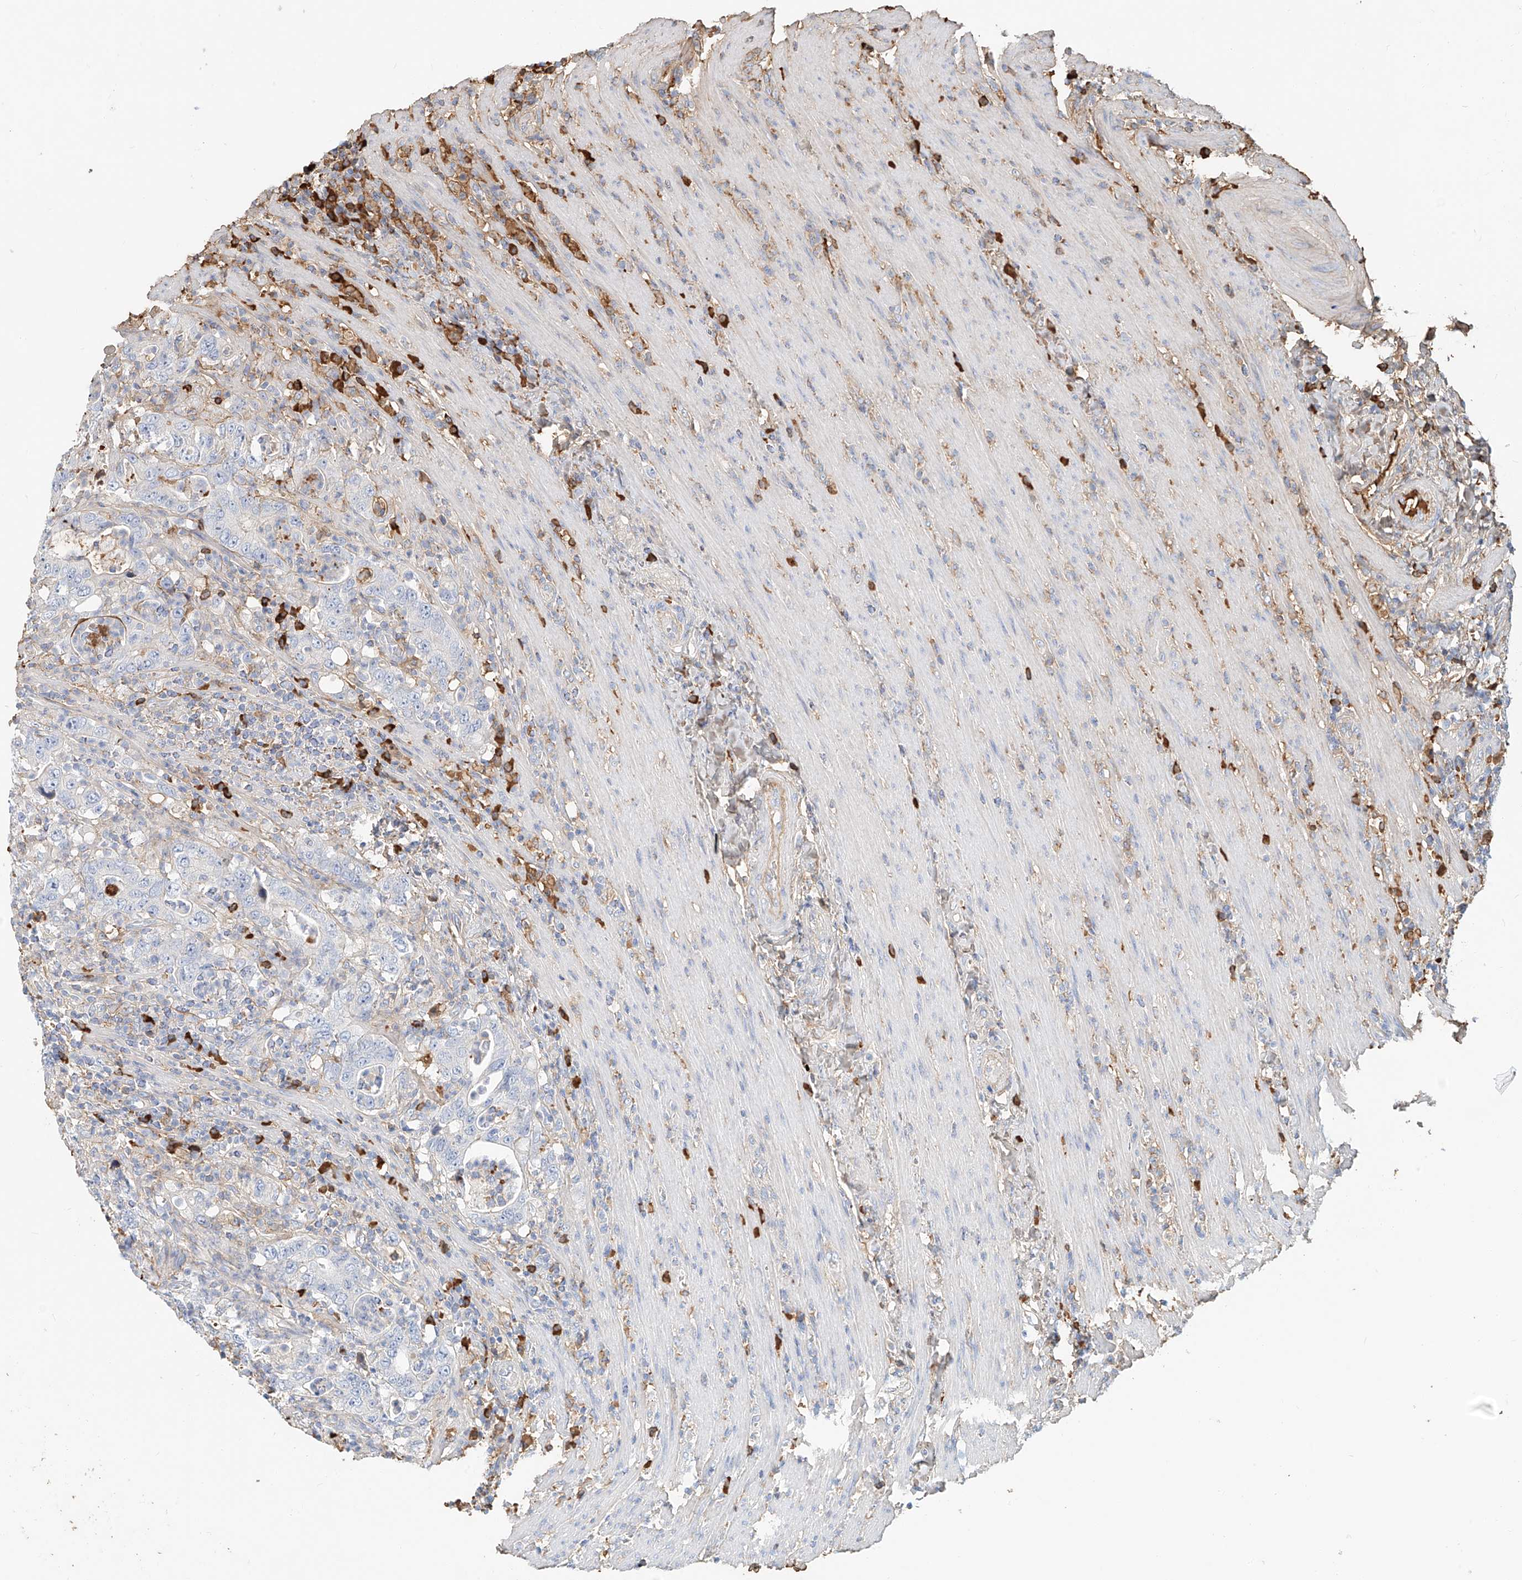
{"staining": {"intensity": "weak", "quantity": "<25%", "location": "cytoplasmic/membranous"}, "tissue": "colorectal cancer", "cell_type": "Tumor cells", "image_type": "cancer", "snomed": [{"axis": "morphology", "description": "Adenocarcinoma, NOS"}, {"axis": "topography", "description": "Colon"}], "caption": "Micrograph shows no protein expression in tumor cells of adenocarcinoma (colorectal) tissue. (Immunohistochemistry (ihc), brightfield microscopy, high magnification).", "gene": "ZFP30", "patient": {"sex": "female", "age": 75}}